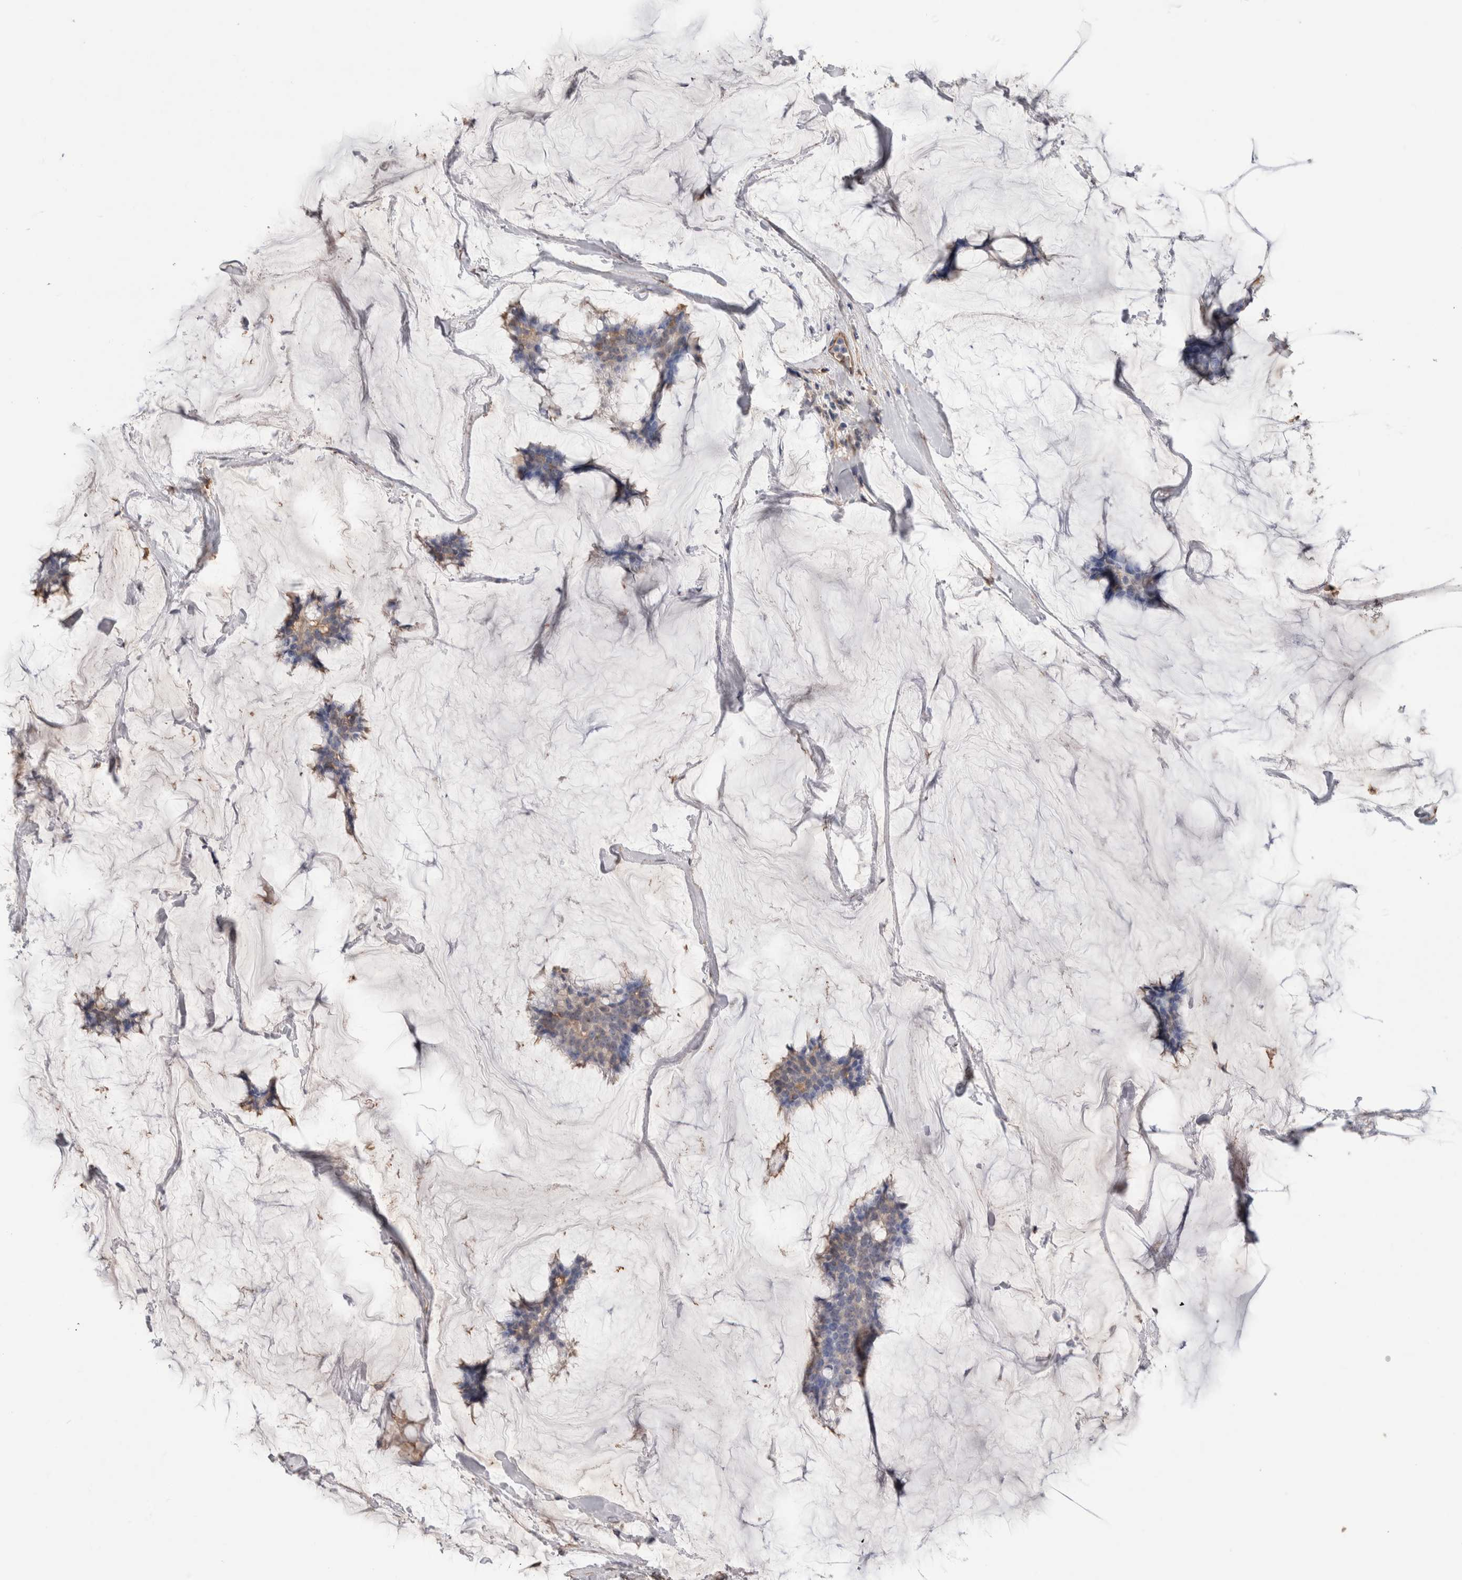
{"staining": {"intensity": "weak", "quantity": "<25%", "location": "cytoplasmic/membranous"}, "tissue": "breast cancer", "cell_type": "Tumor cells", "image_type": "cancer", "snomed": [{"axis": "morphology", "description": "Duct carcinoma"}, {"axis": "topography", "description": "Breast"}], "caption": "Infiltrating ductal carcinoma (breast) stained for a protein using immunohistochemistry exhibits no staining tumor cells.", "gene": "S100A10", "patient": {"sex": "female", "age": 93}}